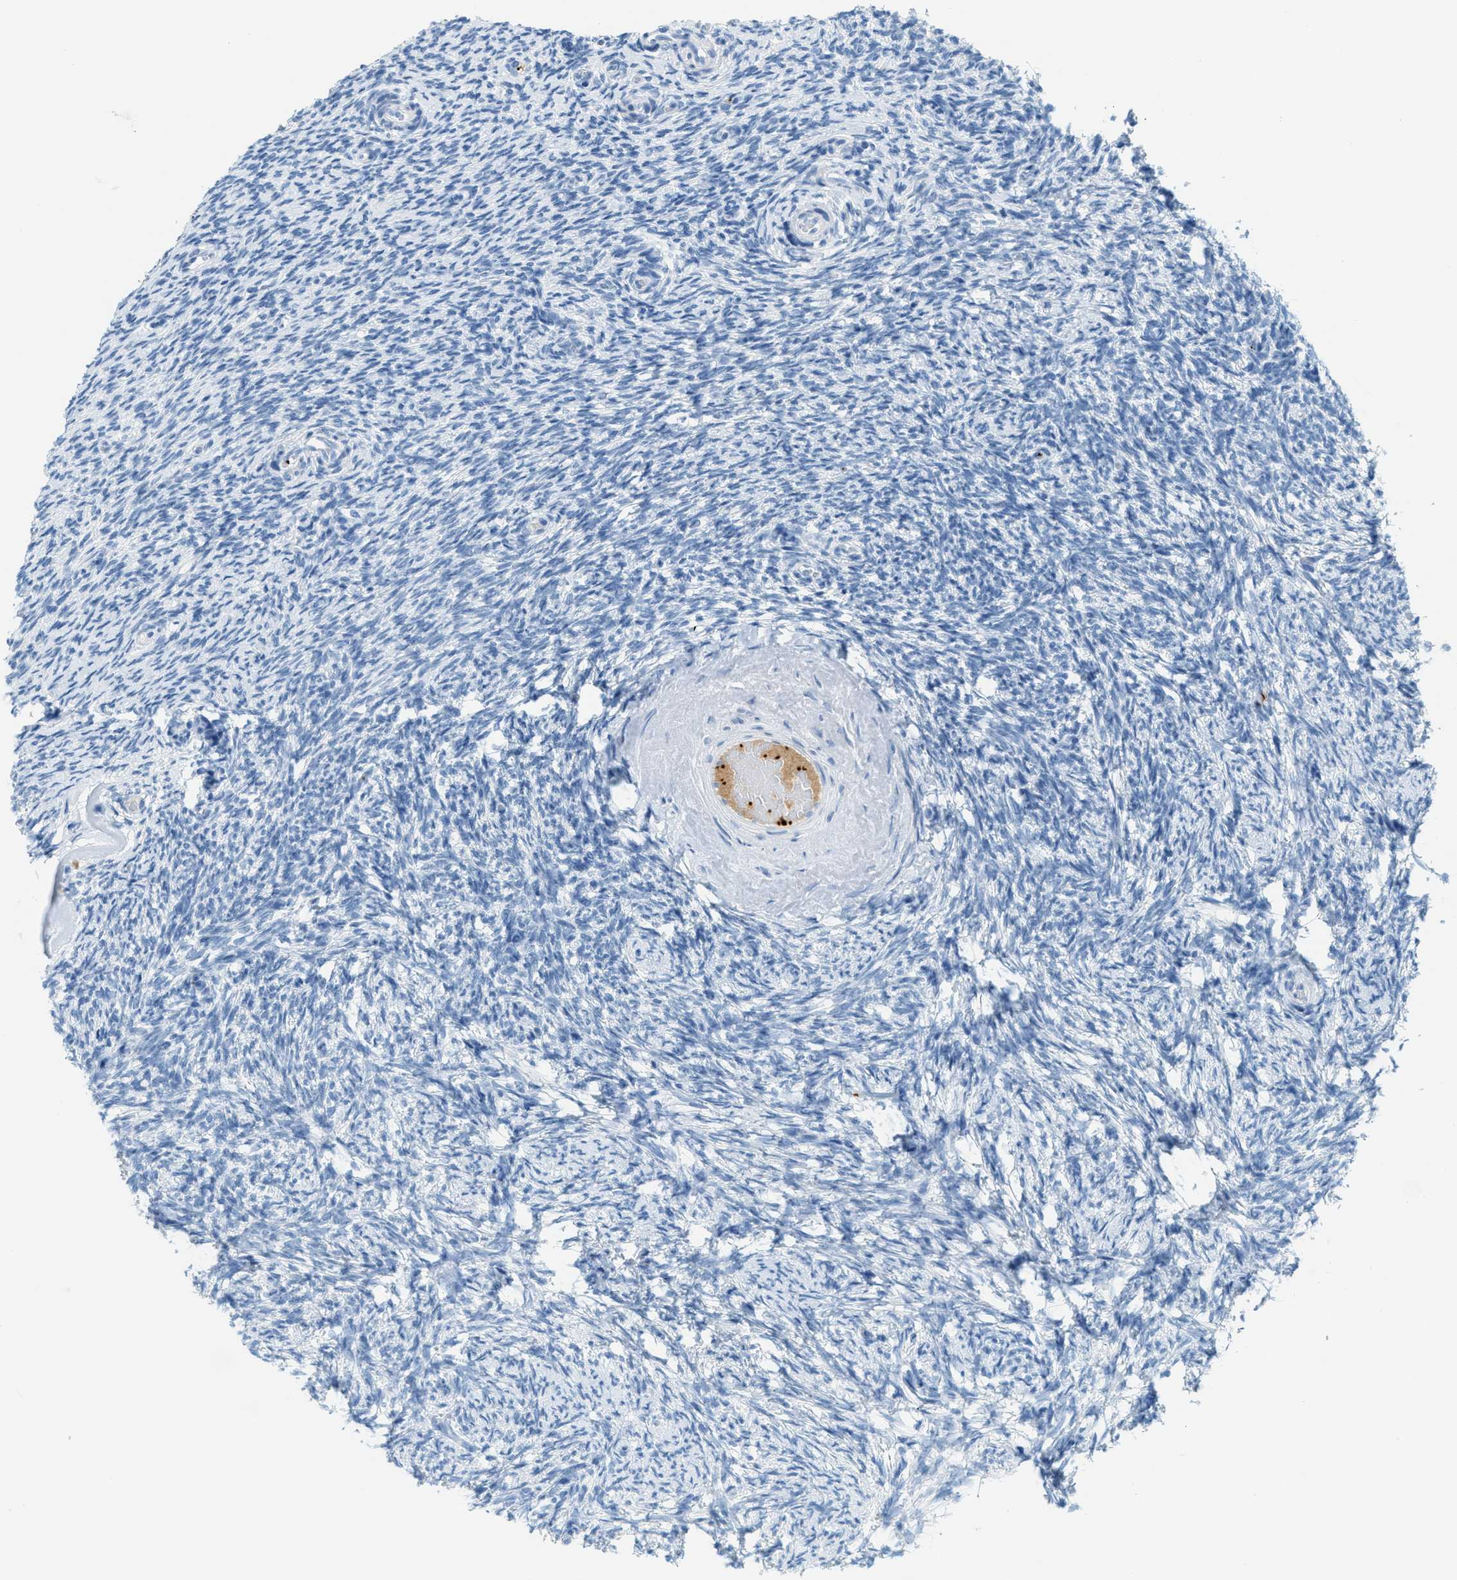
{"staining": {"intensity": "negative", "quantity": "none", "location": "none"}, "tissue": "ovary", "cell_type": "Ovarian stroma cells", "image_type": "normal", "snomed": [{"axis": "morphology", "description": "Normal tissue, NOS"}, {"axis": "topography", "description": "Ovary"}], "caption": "This is a histopathology image of IHC staining of benign ovary, which shows no expression in ovarian stroma cells. (DAB IHC, high magnification).", "gene": "PPBP", "patient": {"sex": "female", "age": 60}}